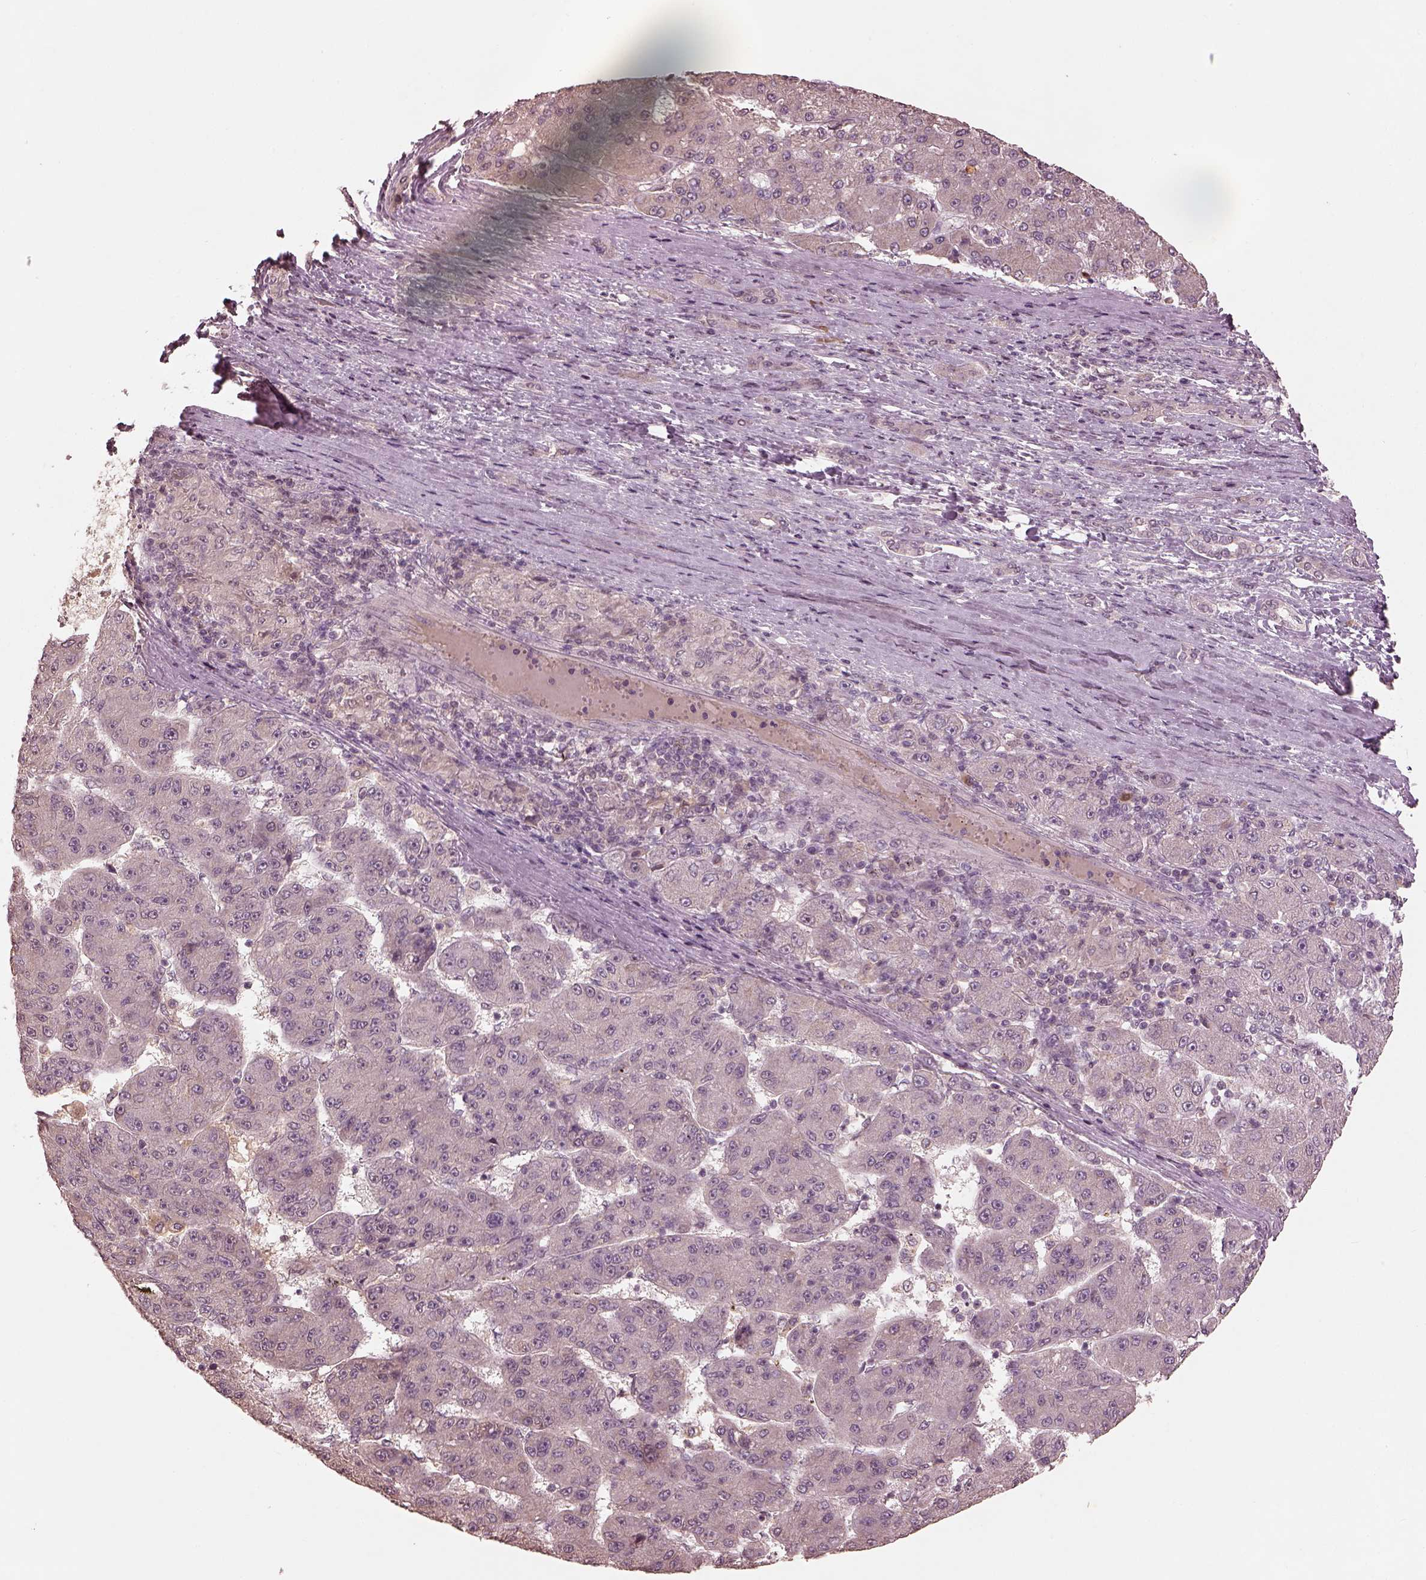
{"staining": {"intensity": "negative", "quantity": "none", "location": "none"}, "tissue": "liver cancer", "cell_type": "Tumor cells", "image_type": "cancer", "snomed": [{"axis": "morphology", "description": "Carcinoma, Hepatocellular, NOS"}, {"axis": "topography", "description": "Liver"}], "caption": "Tumor cells are negative for protein expression in human liver cancer.", "gene": "CALR3", "patient": {"sex": "male", "age": 67}}